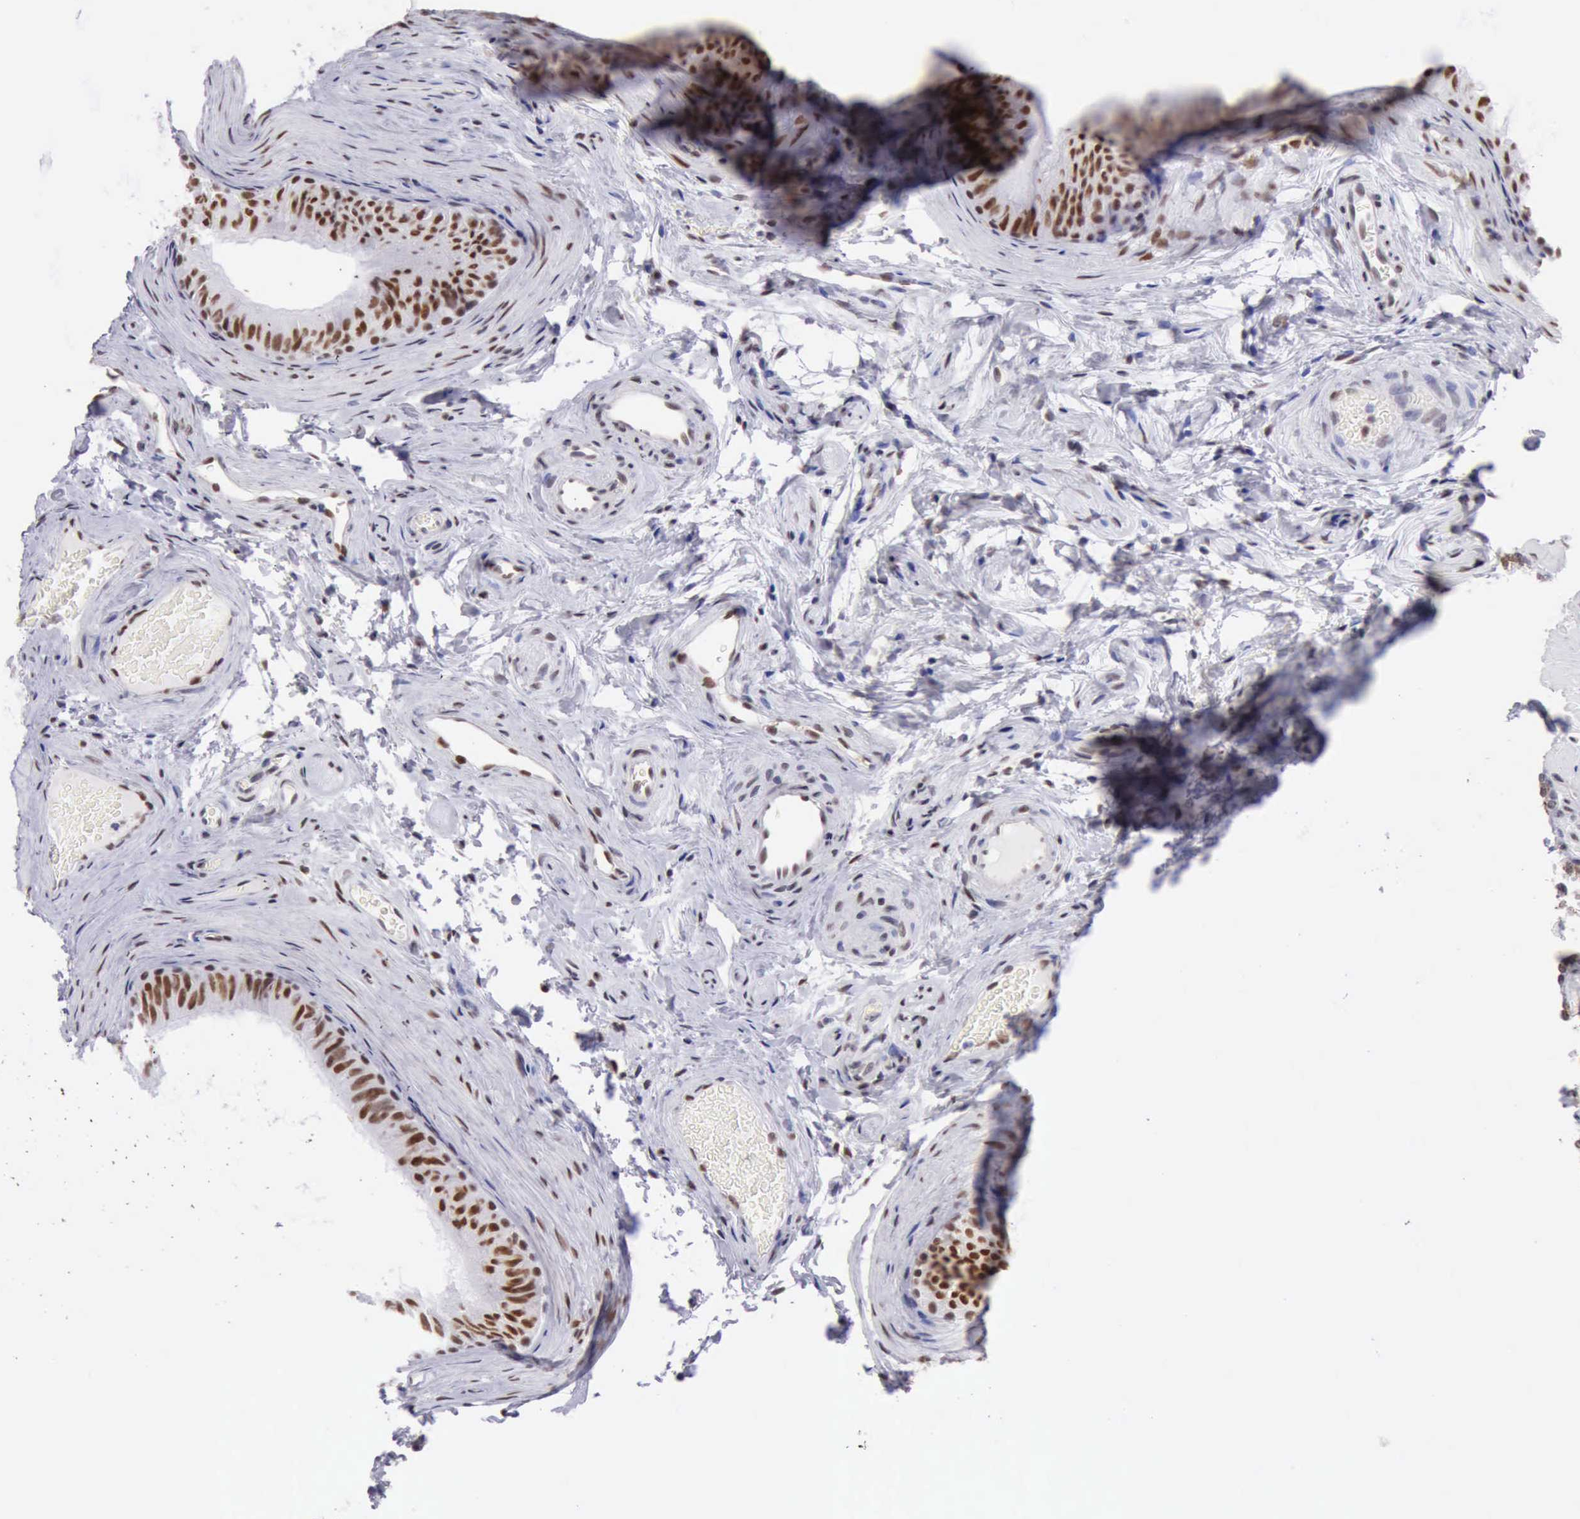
{"staining": {"intensity": "strong", "quantity": ">75%", "location": "nuclear"}, "tissue": "epididymis", "cell_type": "Glandular cells", "image_type": "normal", "snomed": [{"axis": "morphology", "description": "Normal tissue, NOS"}, {"axis": "topography", "description": "Testis"}, {"axis": "topography", "description": "Epididymis"}], "caption": "This histopathology image shows immunohistochemistry staining of normal epididymis, with high strong nuclear staining in approximately >75% of glandular cells.", "gene": "ERCC4", "patient": {"sex": "male", "age": 36}}